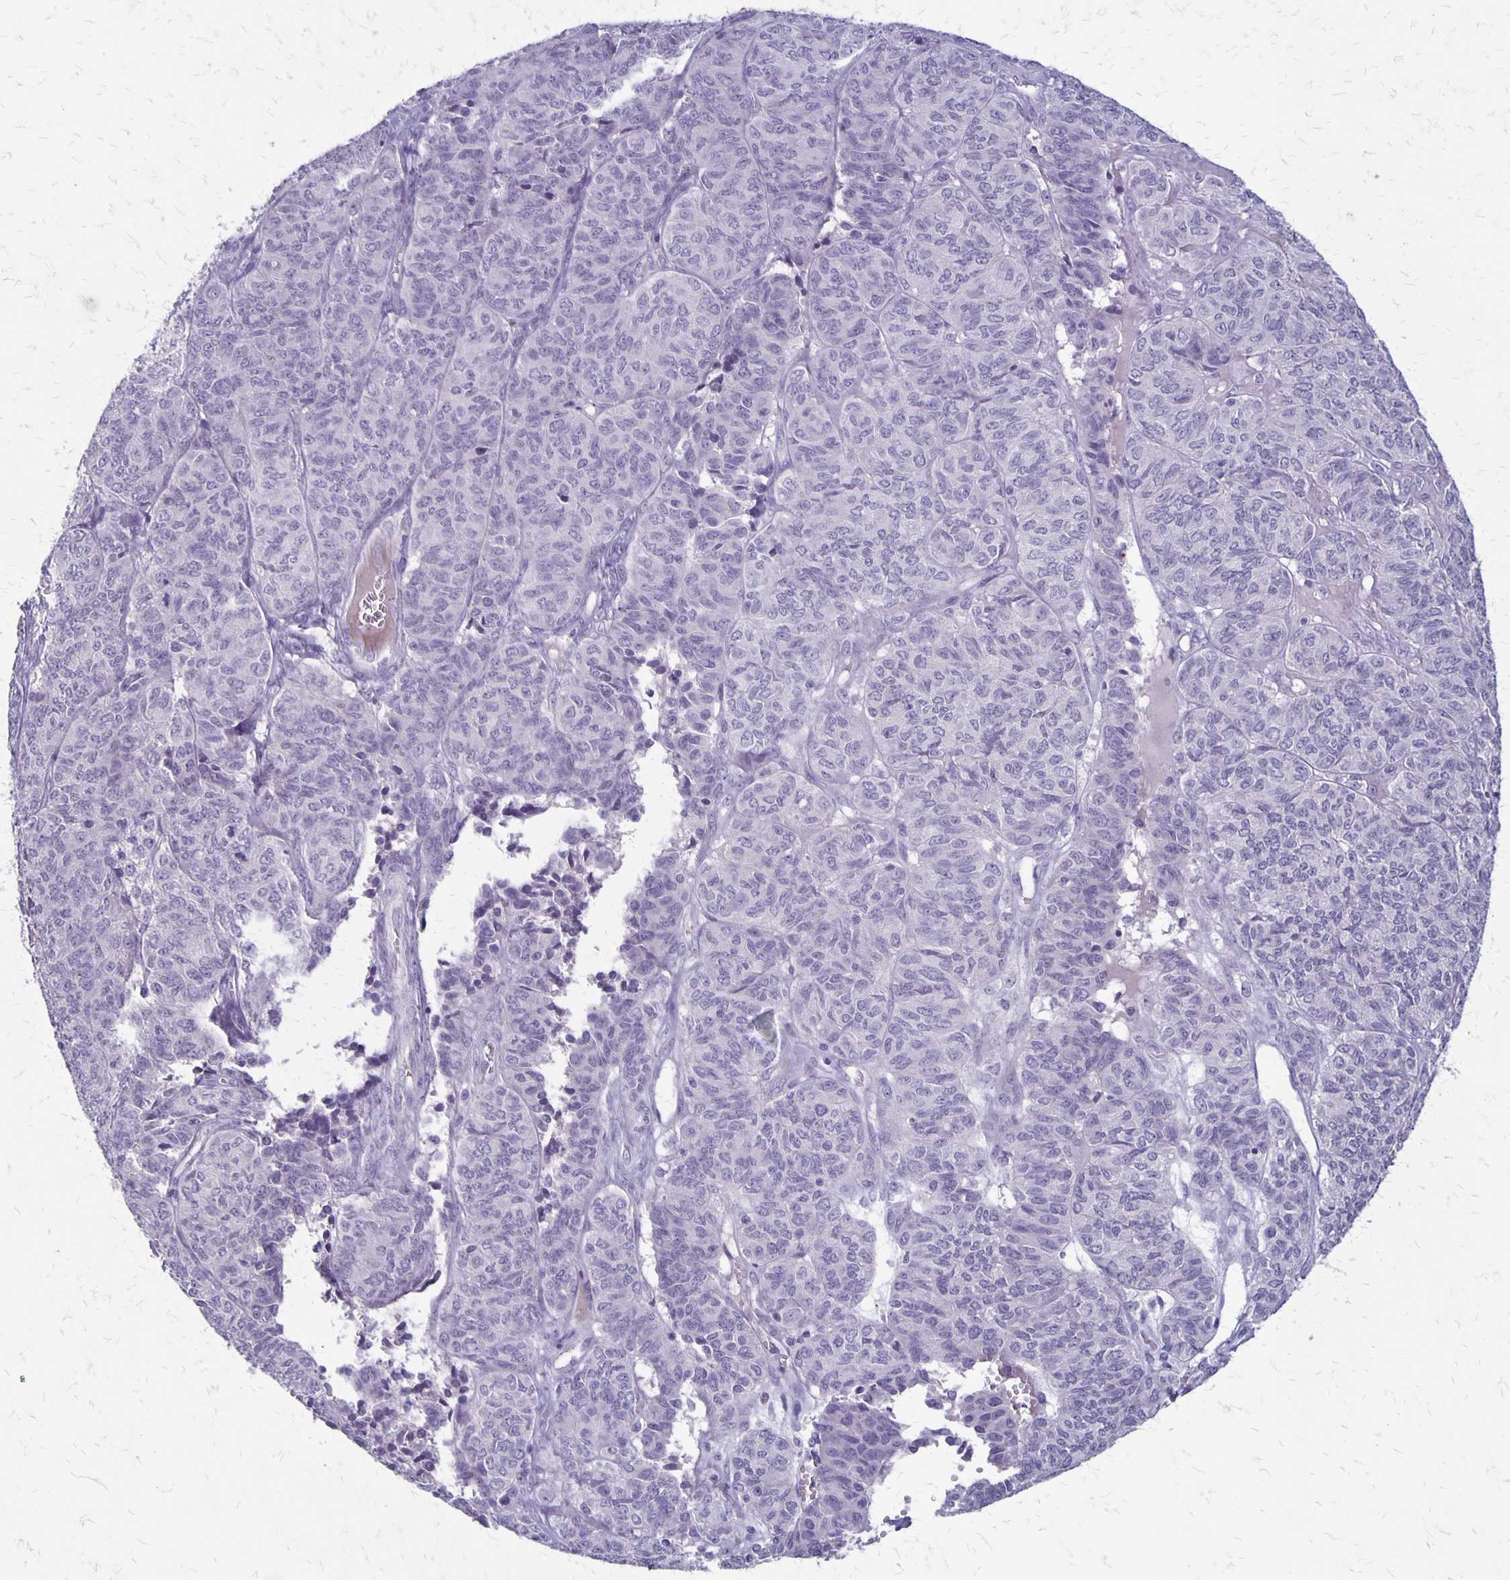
{"staining": {"intensity": "negative", "quantity": "none", "location": "none"}, "tissue": "ovarian cancer", "cell_type": "Tumor cells", "image_type": "cancer", "snomed": [{"axis": "morphology", "description": "Carcinoma, endometroid"}, {"axis": "topography", "description": "Ovary"}], "caption": "The immunohistochemistry histopathology image has no significant staining in tumor cells of ovarian endometroid carcinoma tissue.", "gene": "SEPTIN5", "patient": {"sex": "female", "age": 80}}